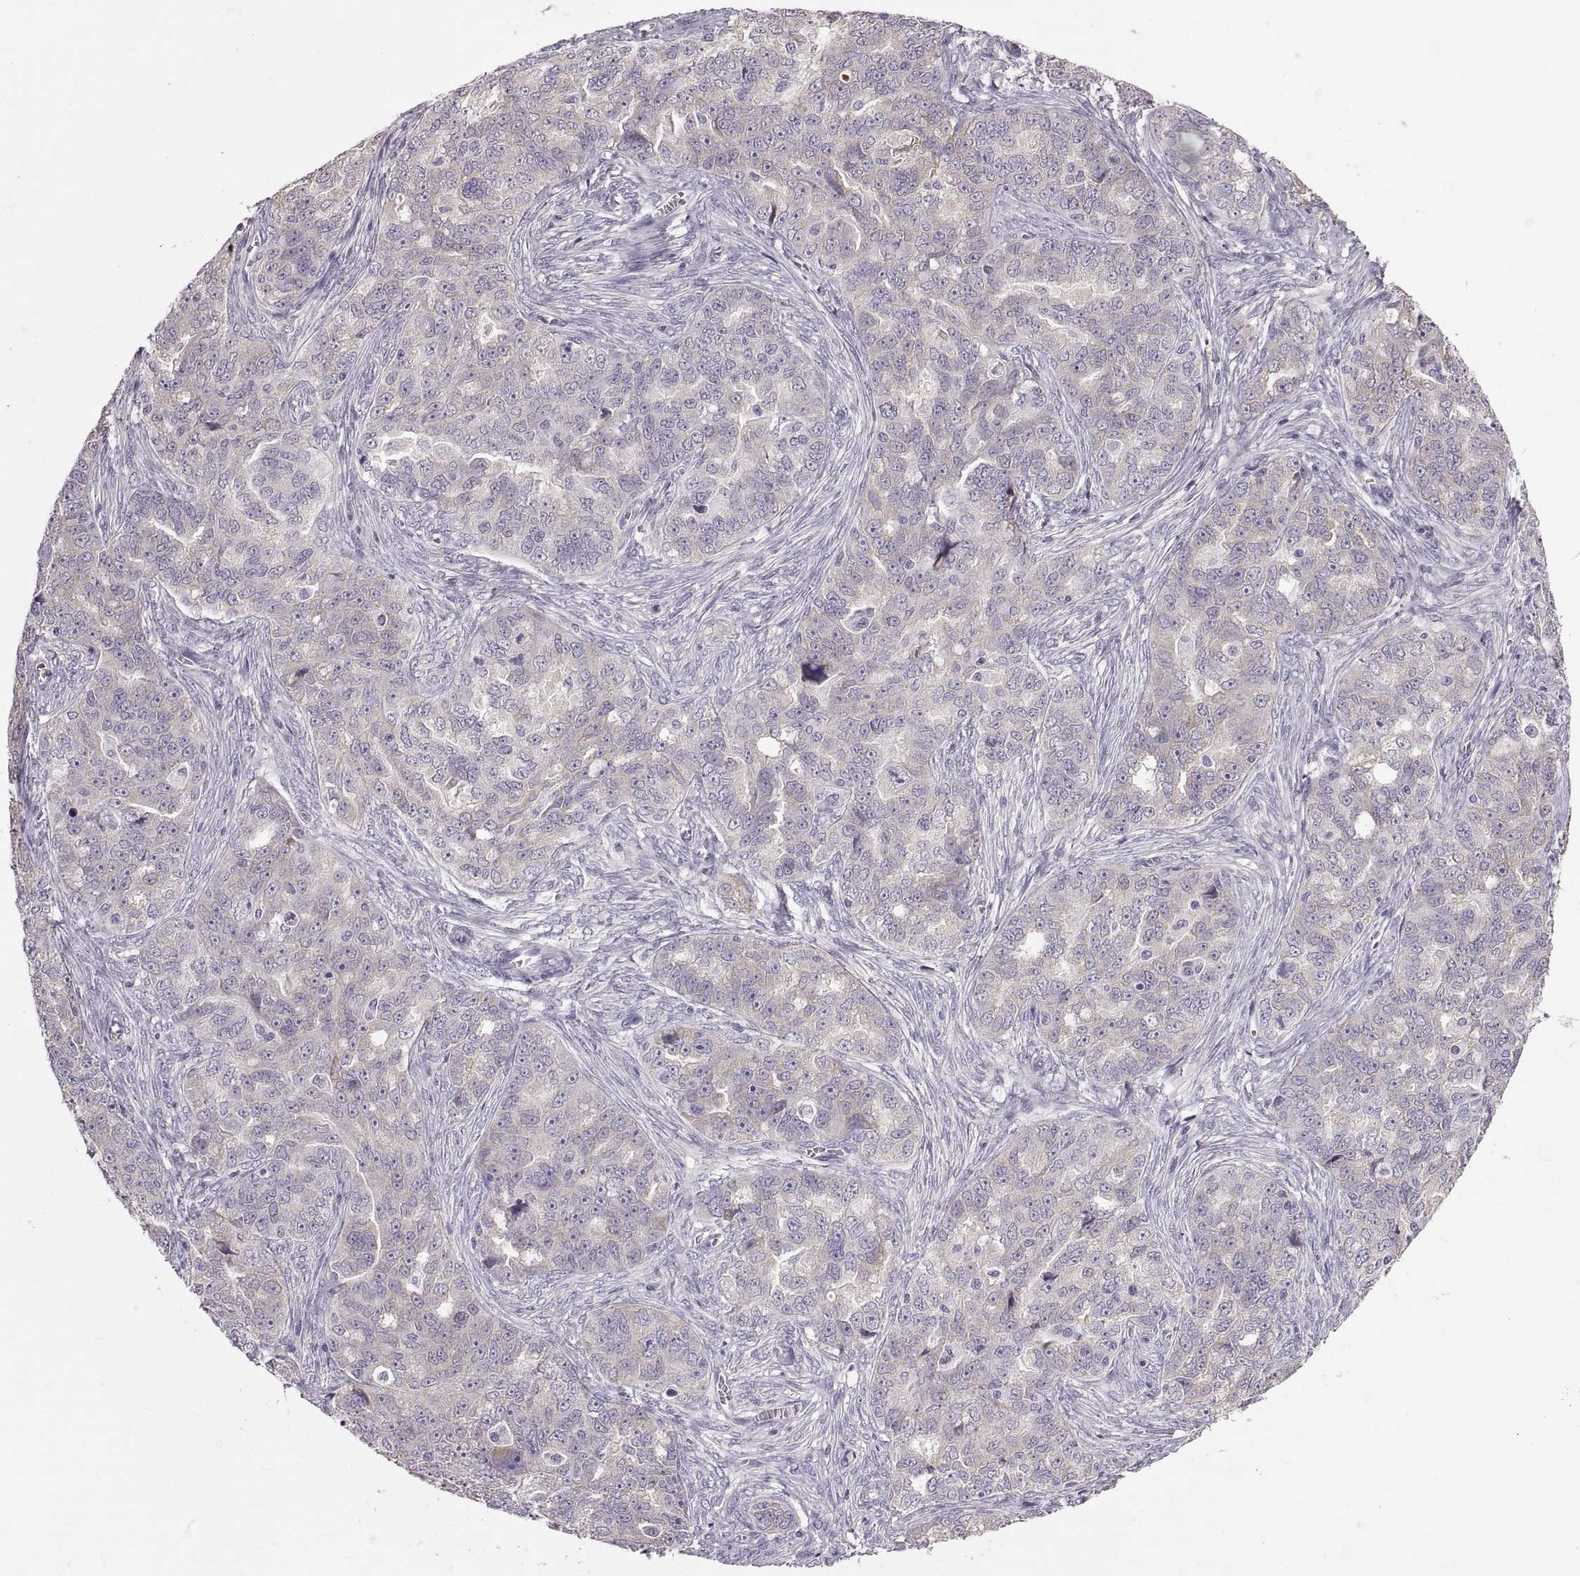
{"staining": {"intensity": "negative", "quantity": "none", "location": "none"}, "tissue": "ovarian cancer", "cell_type": "Tumor cells", "image_type": "cancer", "snomed": [{"axis": "morphology", "description": "Cystadenocarcinoma, serous, NOS"}, {"axis": "topography", "description": "Ovary"}], "caption": "Ovarian serous cystadenocarcinoma was stained to show a protein in brown. There is no significant staining in tumor cells.", "gene": "WFDC8", "patient": {"sex": "female", "age": 51}}